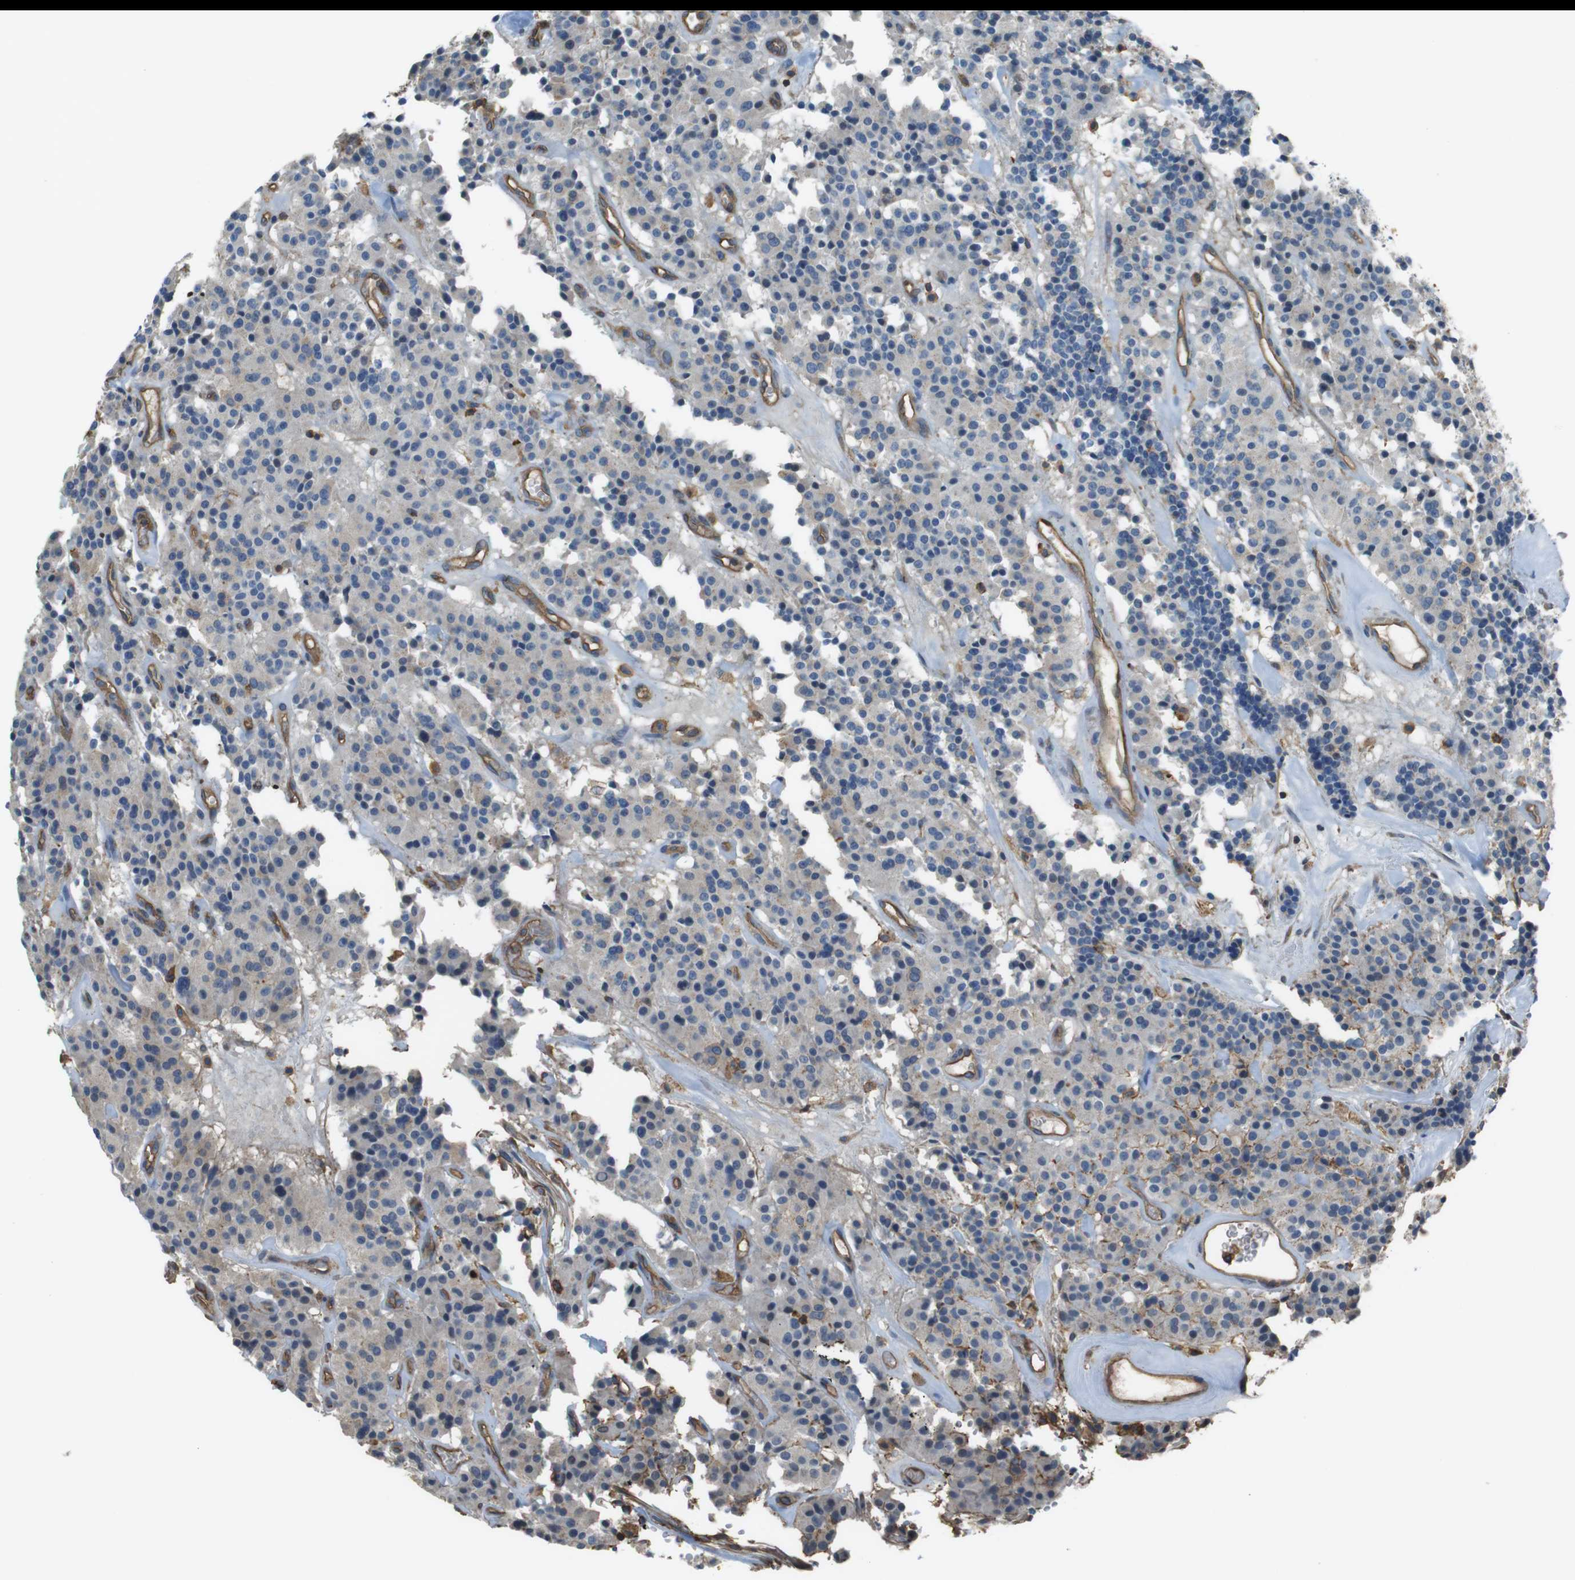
{"staining": {"intensity": "weak", "quantity": "<25%", "location": "cytoplasmic/membranous"}, "tissue": "carcinoid", "cell_type": "Tumor cells", "image_type": "cancer", "snomed": [{"axis": "morphology", "description": "Carcinoid, malignant, NOS"}, {"axis": "topography", "description": "Lung"}], "caption": "The micrograph demonstrates no staining of tumor cells in malignant carcinoid.", "gene": "FCAR", "patient": {"sex": "male", "age": 30}}